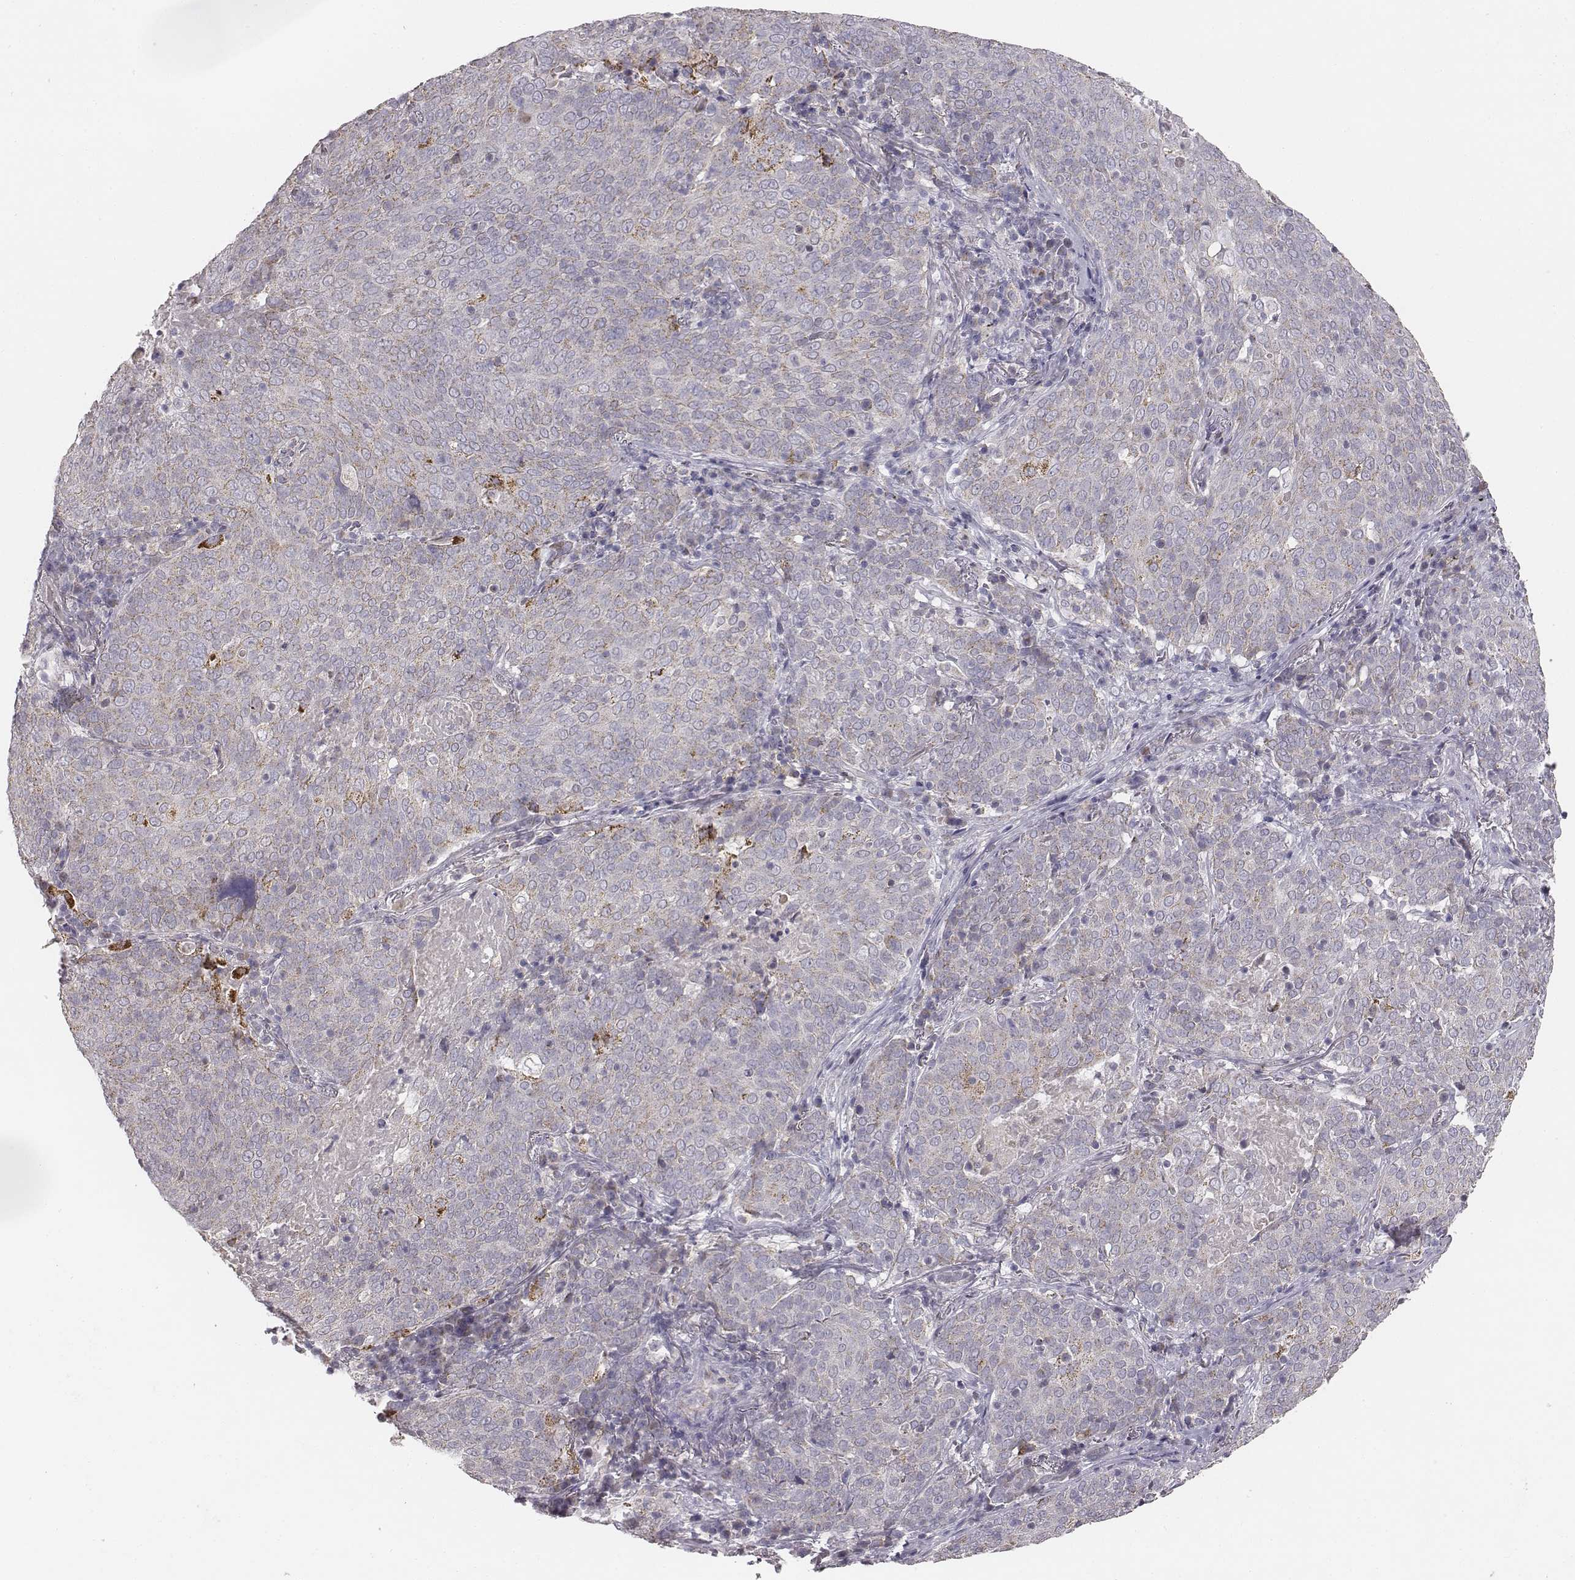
{"staining": {"intensity": "negative", "quantity": "none", "location": "none"}, "tissue": "lung cancer", "cell_type": "Tumor cells", "image_type": "cancer", "snomed": [{"axis": "morphology", "description": "Squamous cell carcinoma, NOS"}, {"axis": "topography", "description": "Lung"}], "caption": "Micrograph shows no significant protein positivity in tumor cells of lung cancer (squamous cell carcinoma).", "gene": "ABCD3", "patient": {"sex": "male", "age": 82}}